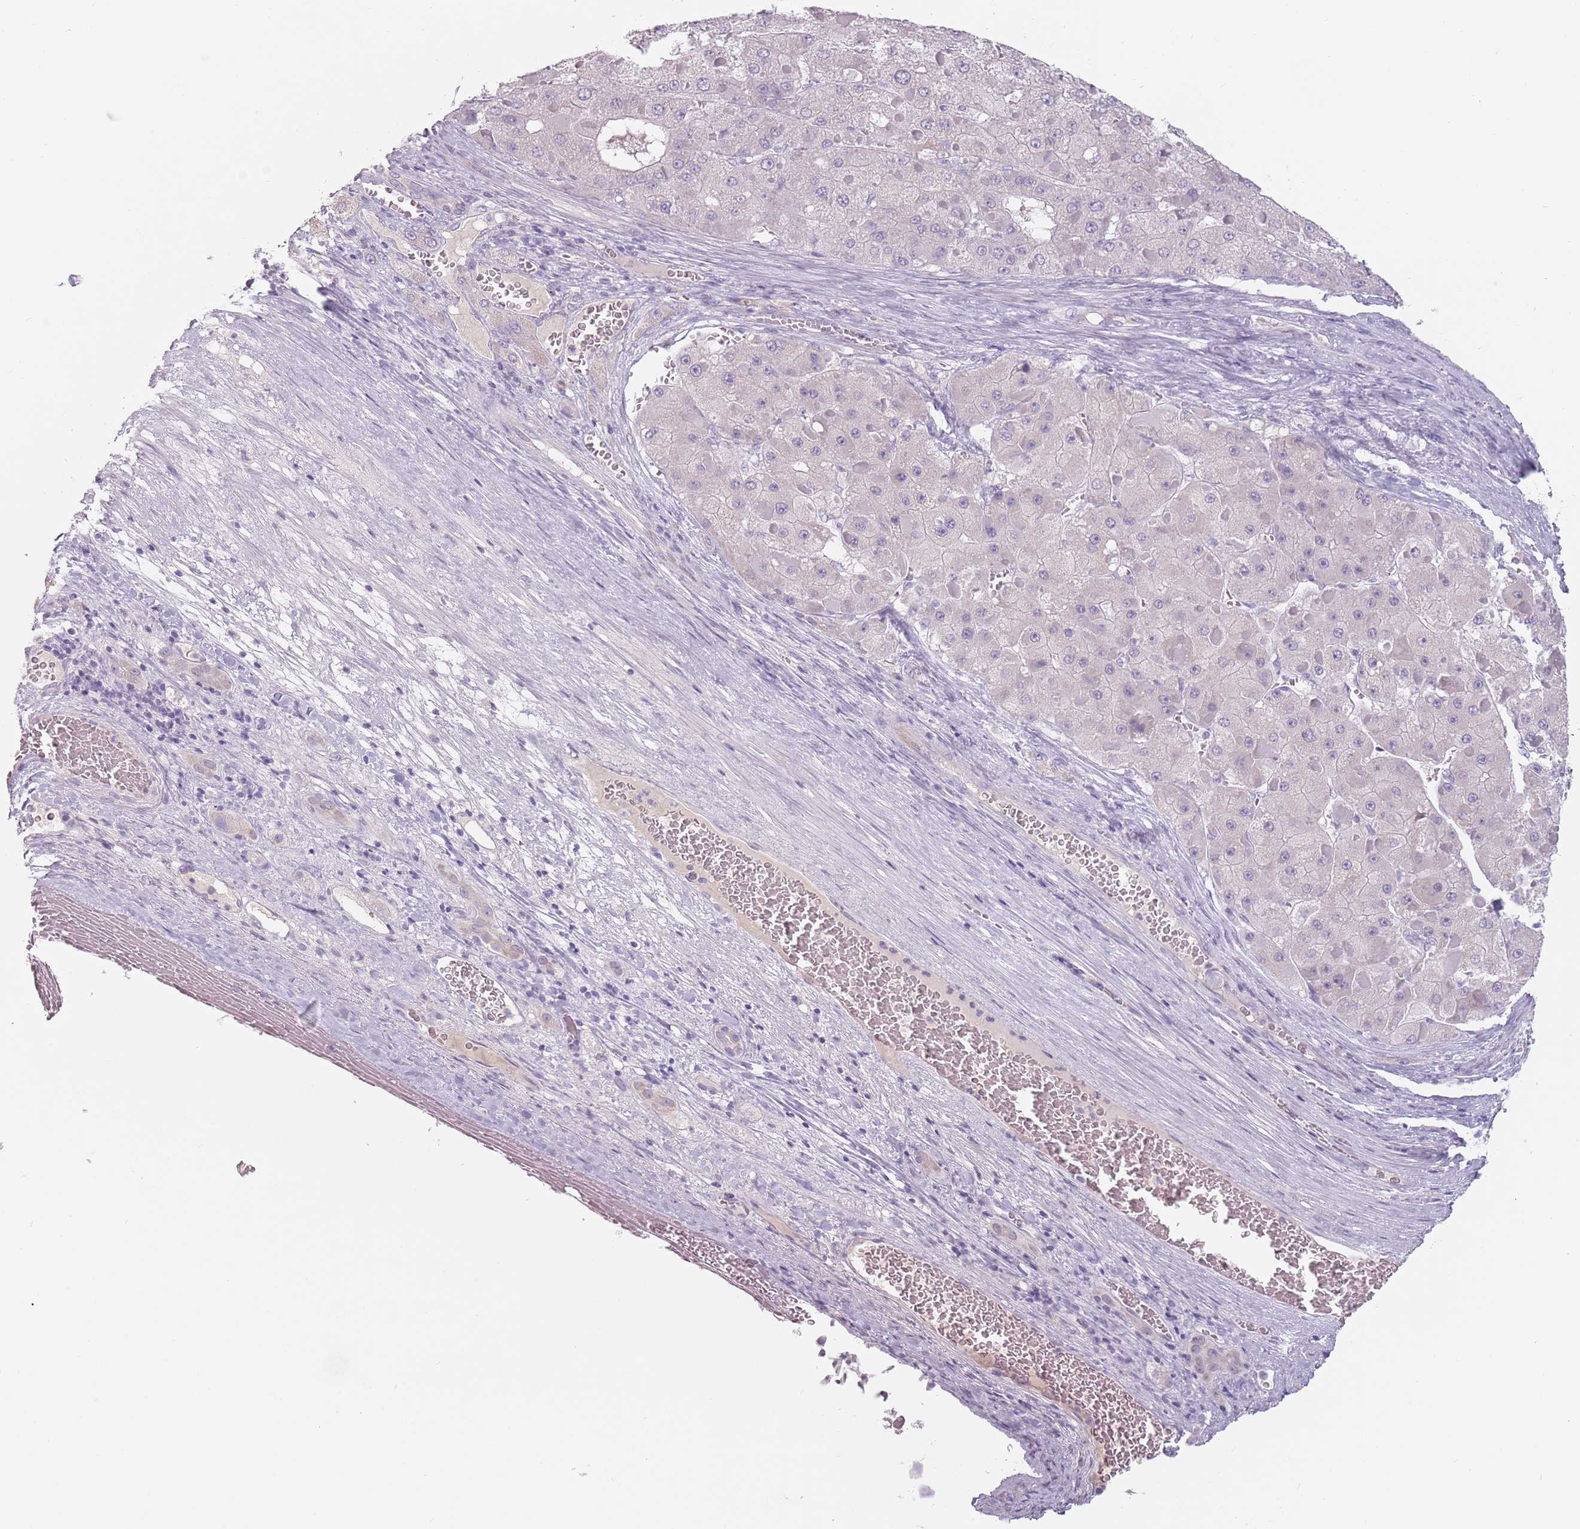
{"staining": {"intensity": "negative", "quantity": "none", "location": "none"}, "tissue": "liver cancer", "cell_type": "Tumor cells", "image_type": "cancer", "snomed": [{"axis": "morphology", "description": "Carcinoma, Hepatocellular, NOS"}, {"axis": "topography", "description": "Liver"}], "caption": "The histopathology image reveals no staining of tumor cells in liver cancer.", "gene": "CEP19", "patient": {"sex": "female", "age": 73}}